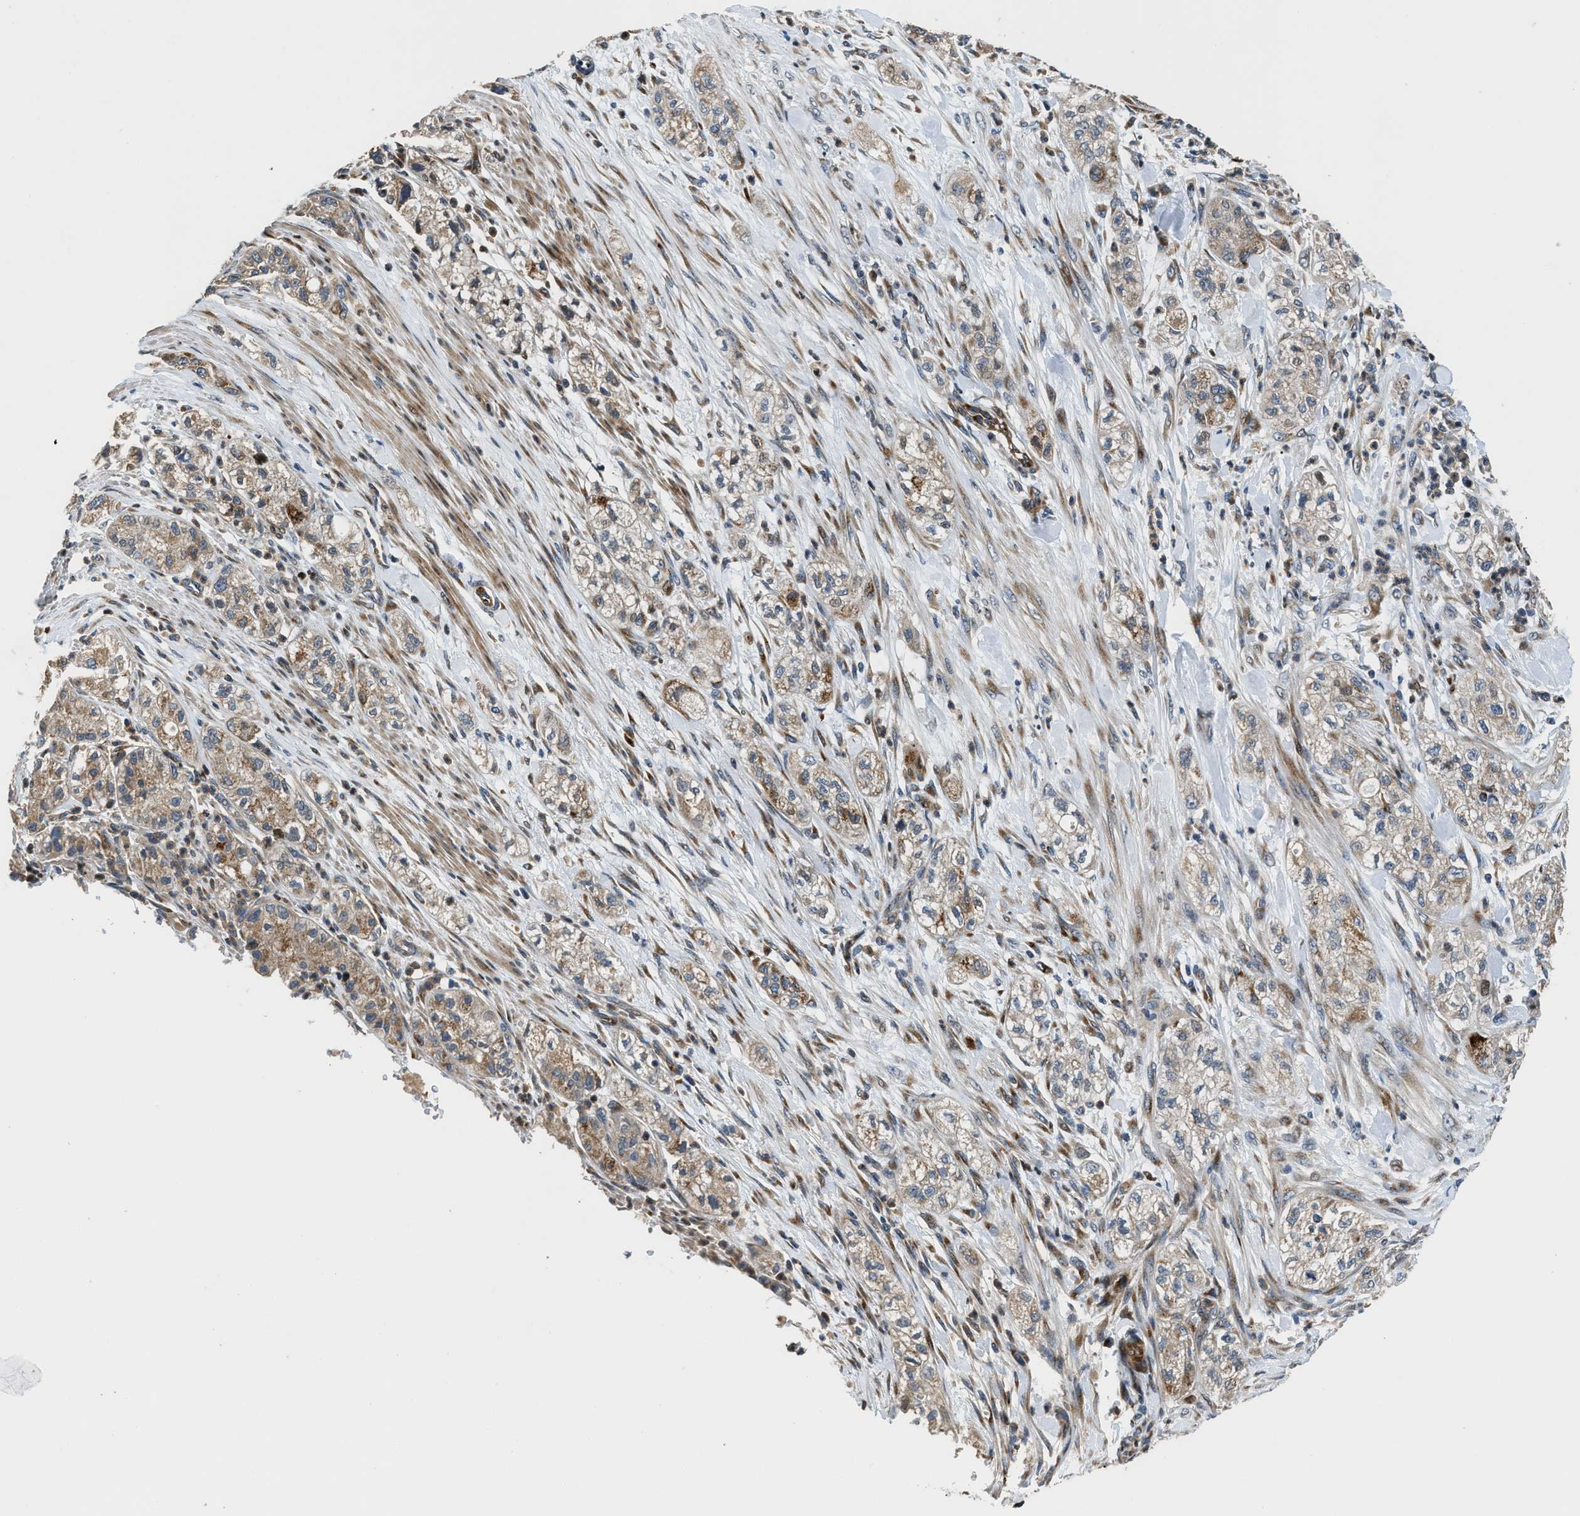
{"staining": {"intensity": "weak", "quantity": ">75%", "location": "cytoplasmic/membranous"}, "tissue": "pancreatic cancer", "cell_type": "Tumor cells", "image_type": "cancer", "snomed": [{"axis": "morphology", "description": "Adenocarcinoma, NOS"}, {"axis": "topography", "description": "Pancreas"}], "caption": "This photomicrograph shows IHC staining of human pancreatic adenocarcinoma, with low weak cytoplasmic/membranous positivity in approximately >75% of tumor cells.", "gene": "FUT8", "patient": {"sex": "female", "age": 78}}